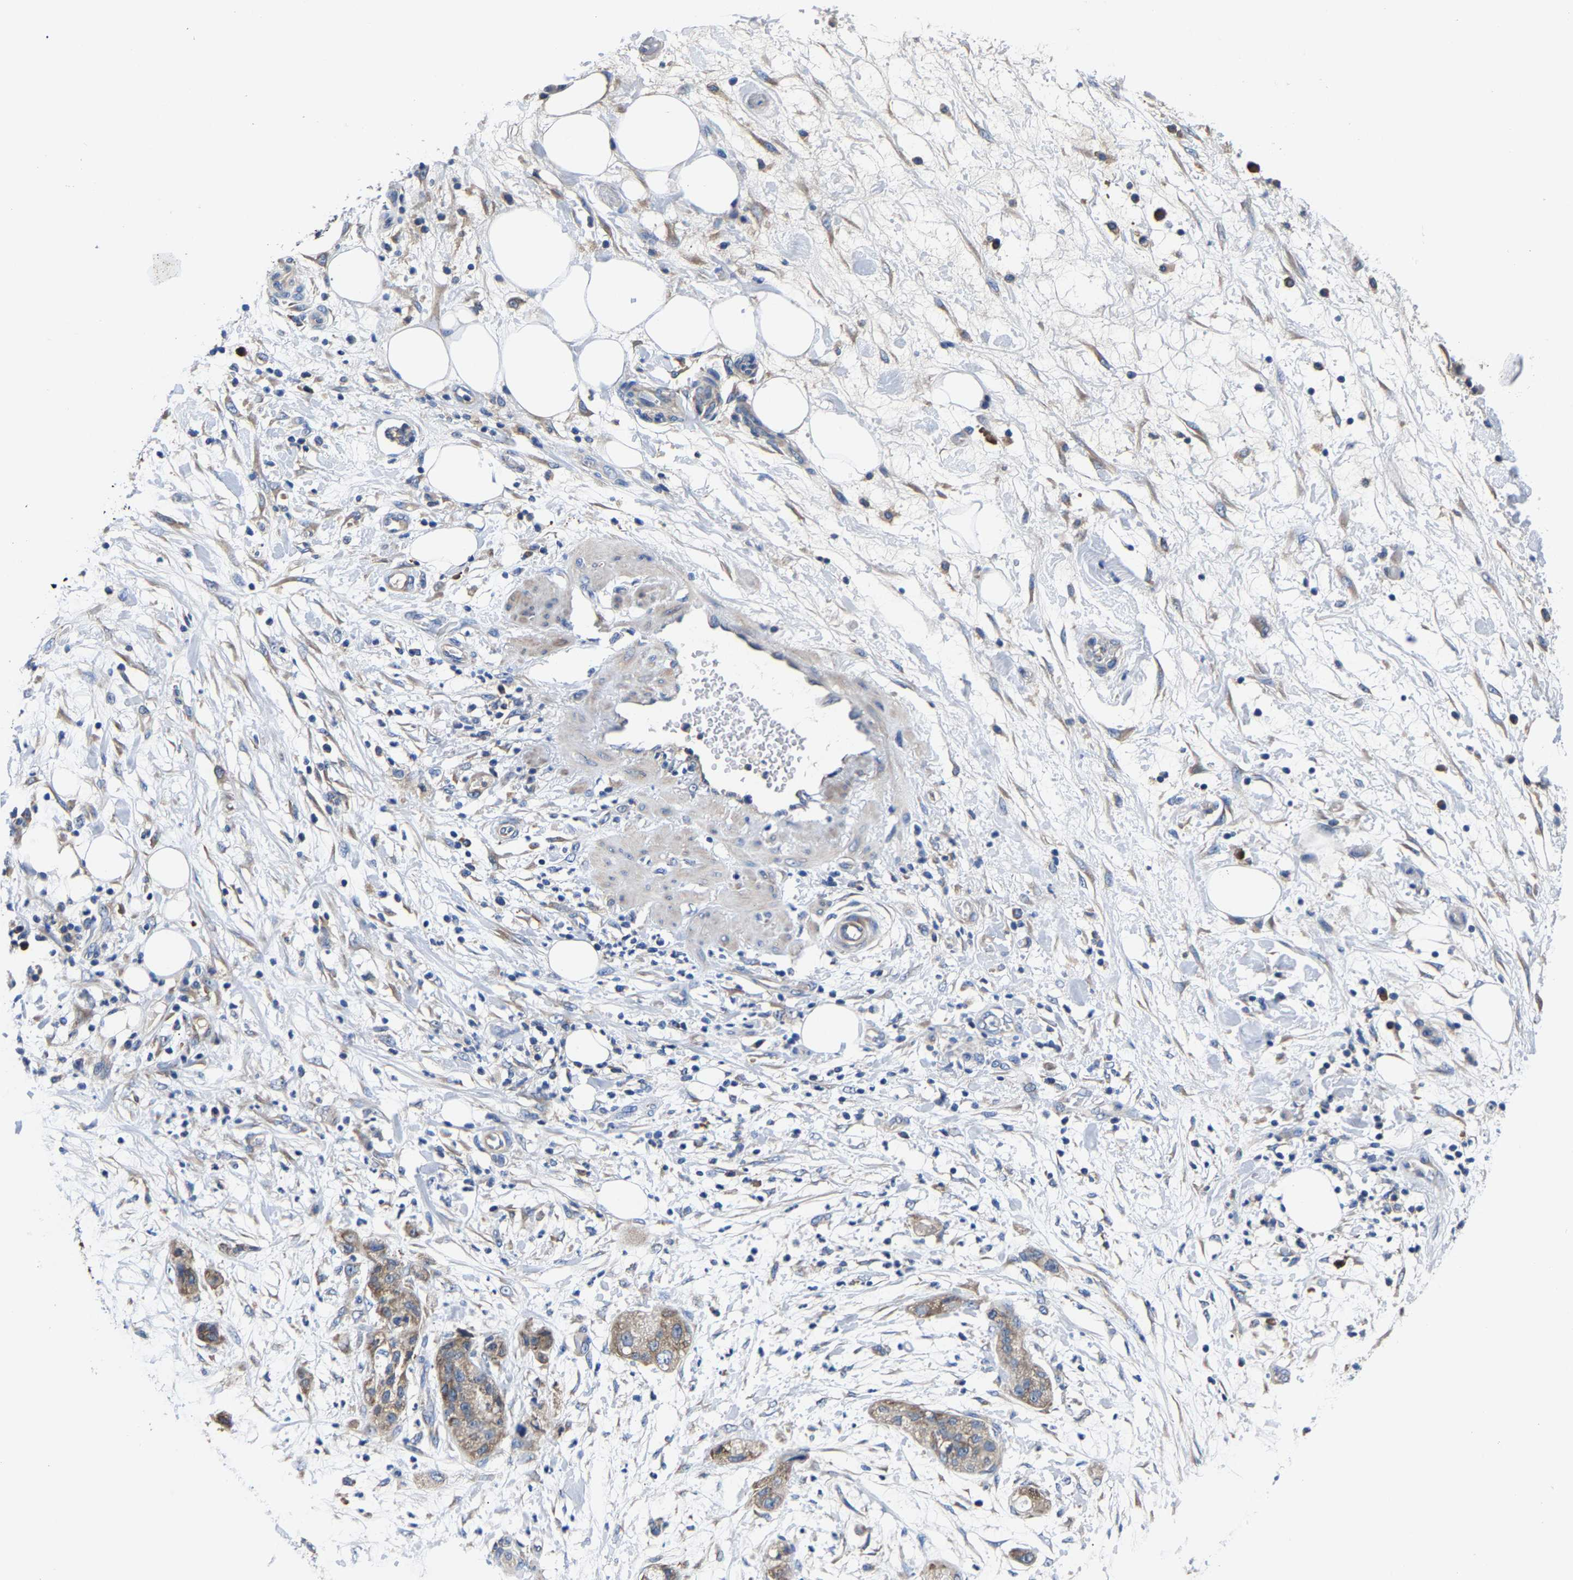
{"staining": {"intensity": "weak", "quantity": "25%-75%", "location": "cytoplasmic/membranous"}, "tissue": "pancreatic cancer", "cell_type": "Tumor cells", "image_type": "cancer", "snomed": [{"axis": "morphology", "description": "Adenocarcinoma, NOS"}, {"axis": "topography", "description": "Pancreas"}], "caption": "The micrograph reveals staining of pancreatic cancer (adenocarcinoma), revealing weak cytoplasmic/membranous protein expression (brown color) within tumor cells.", "gene": "SRPK2", "patient": {"sex": "female", "age": 78}}